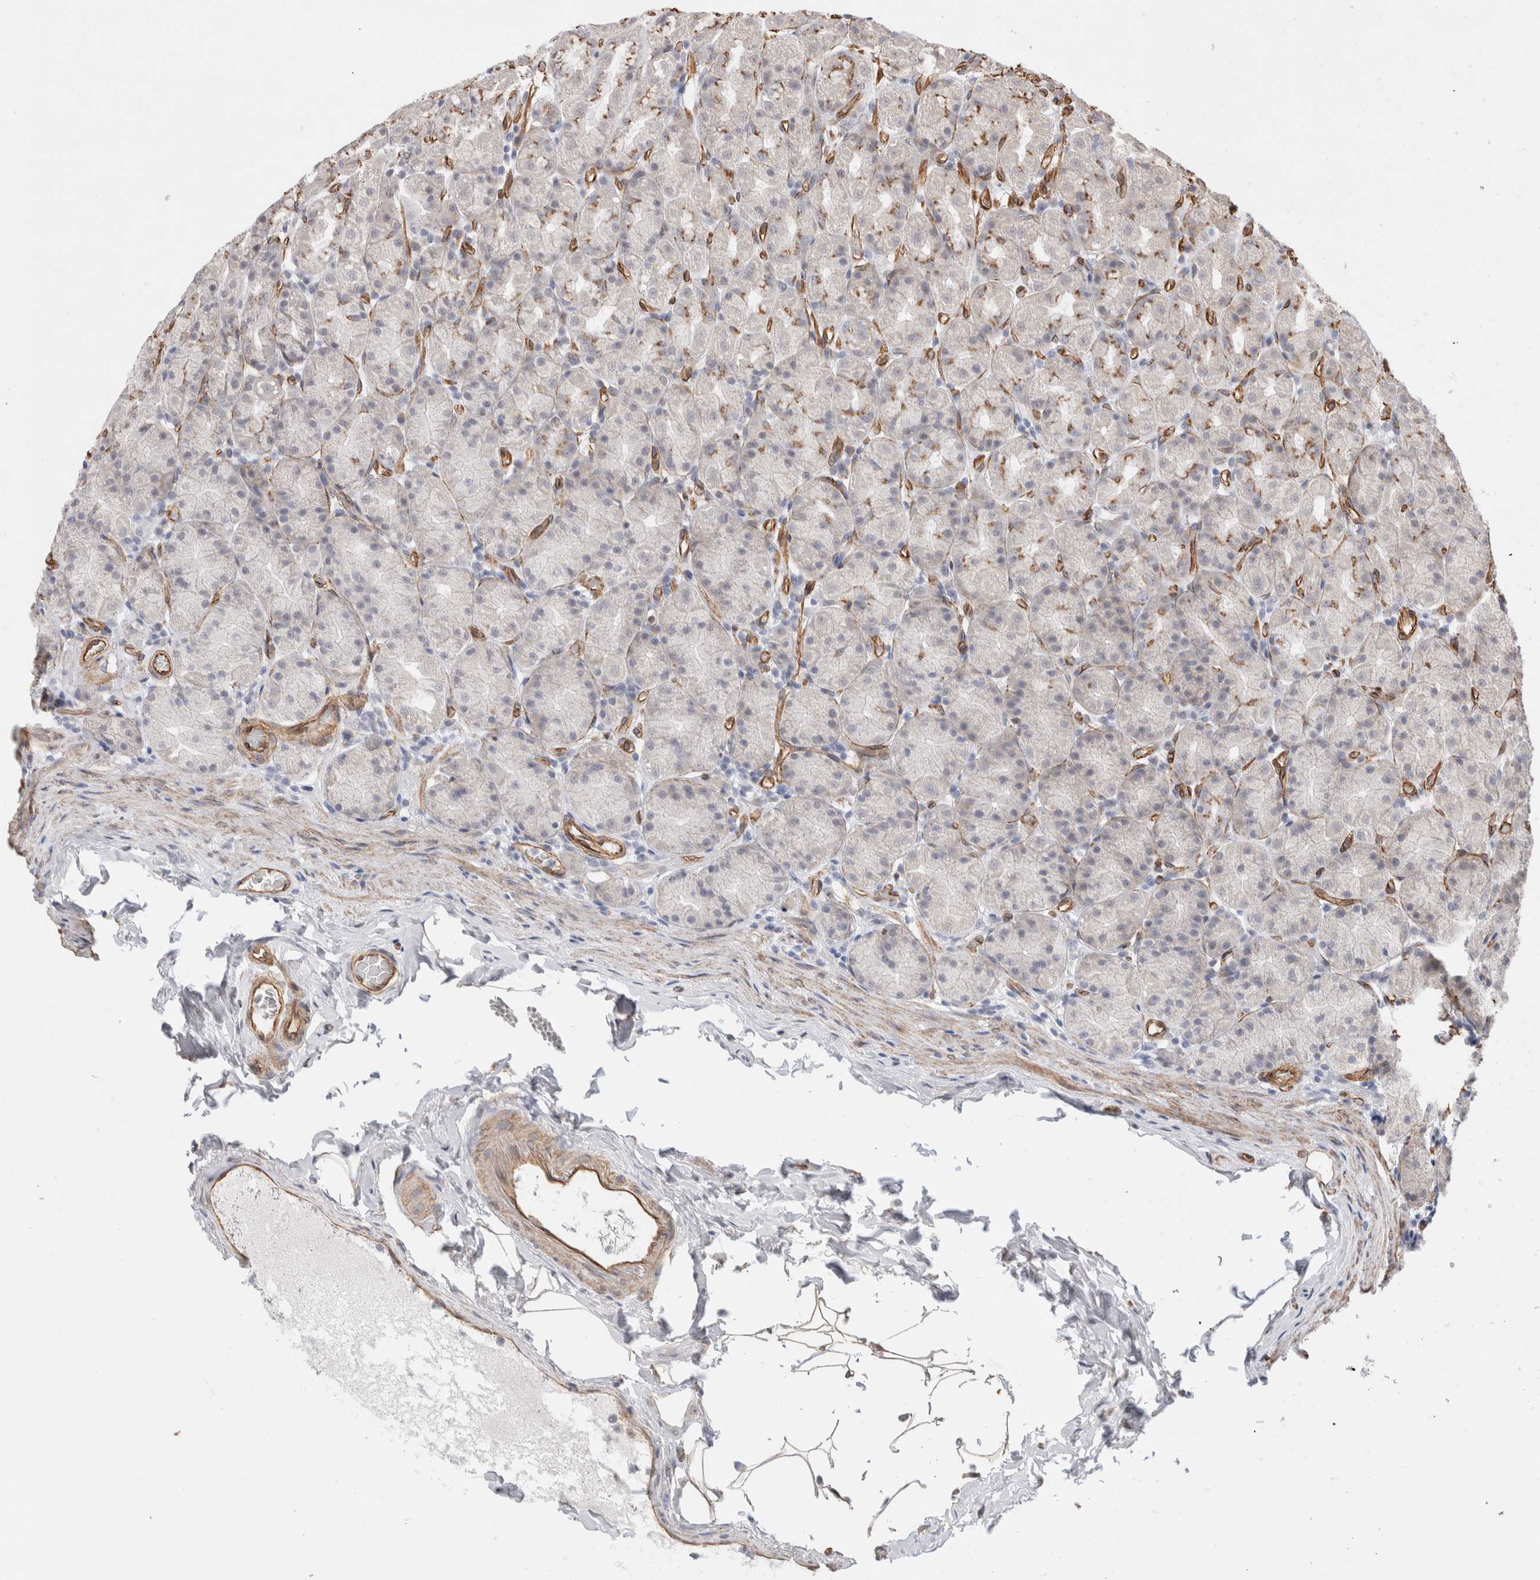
{"staining": {"intensity": "strong", "quantity": "<25%", "location": "cytoplasmic/membranous"}, "tissue": "stomach", "cell_type": "Glandular cells", "image_type": "normal", "snomed": [{"axis": "morphology", "description": "Normal tissue, NOS"}, {"axis": "topography", "description": "Stomach, upper"}], "caption": "IHC staining of benign stomach, which exhibits medium levels of strong cytoplasmic/membranous positivity in approximately <25% of glandular cells indicating strong cytoplasmic/membranous protein staining. The staining was performed using DAB (3,3'-diaminobenzidine) (brown) for protein detection and nuclei were counterstained in hematoxylin (blue).", "gene": "CAAP1", "patient": {"sex": "male", "age": 68}}